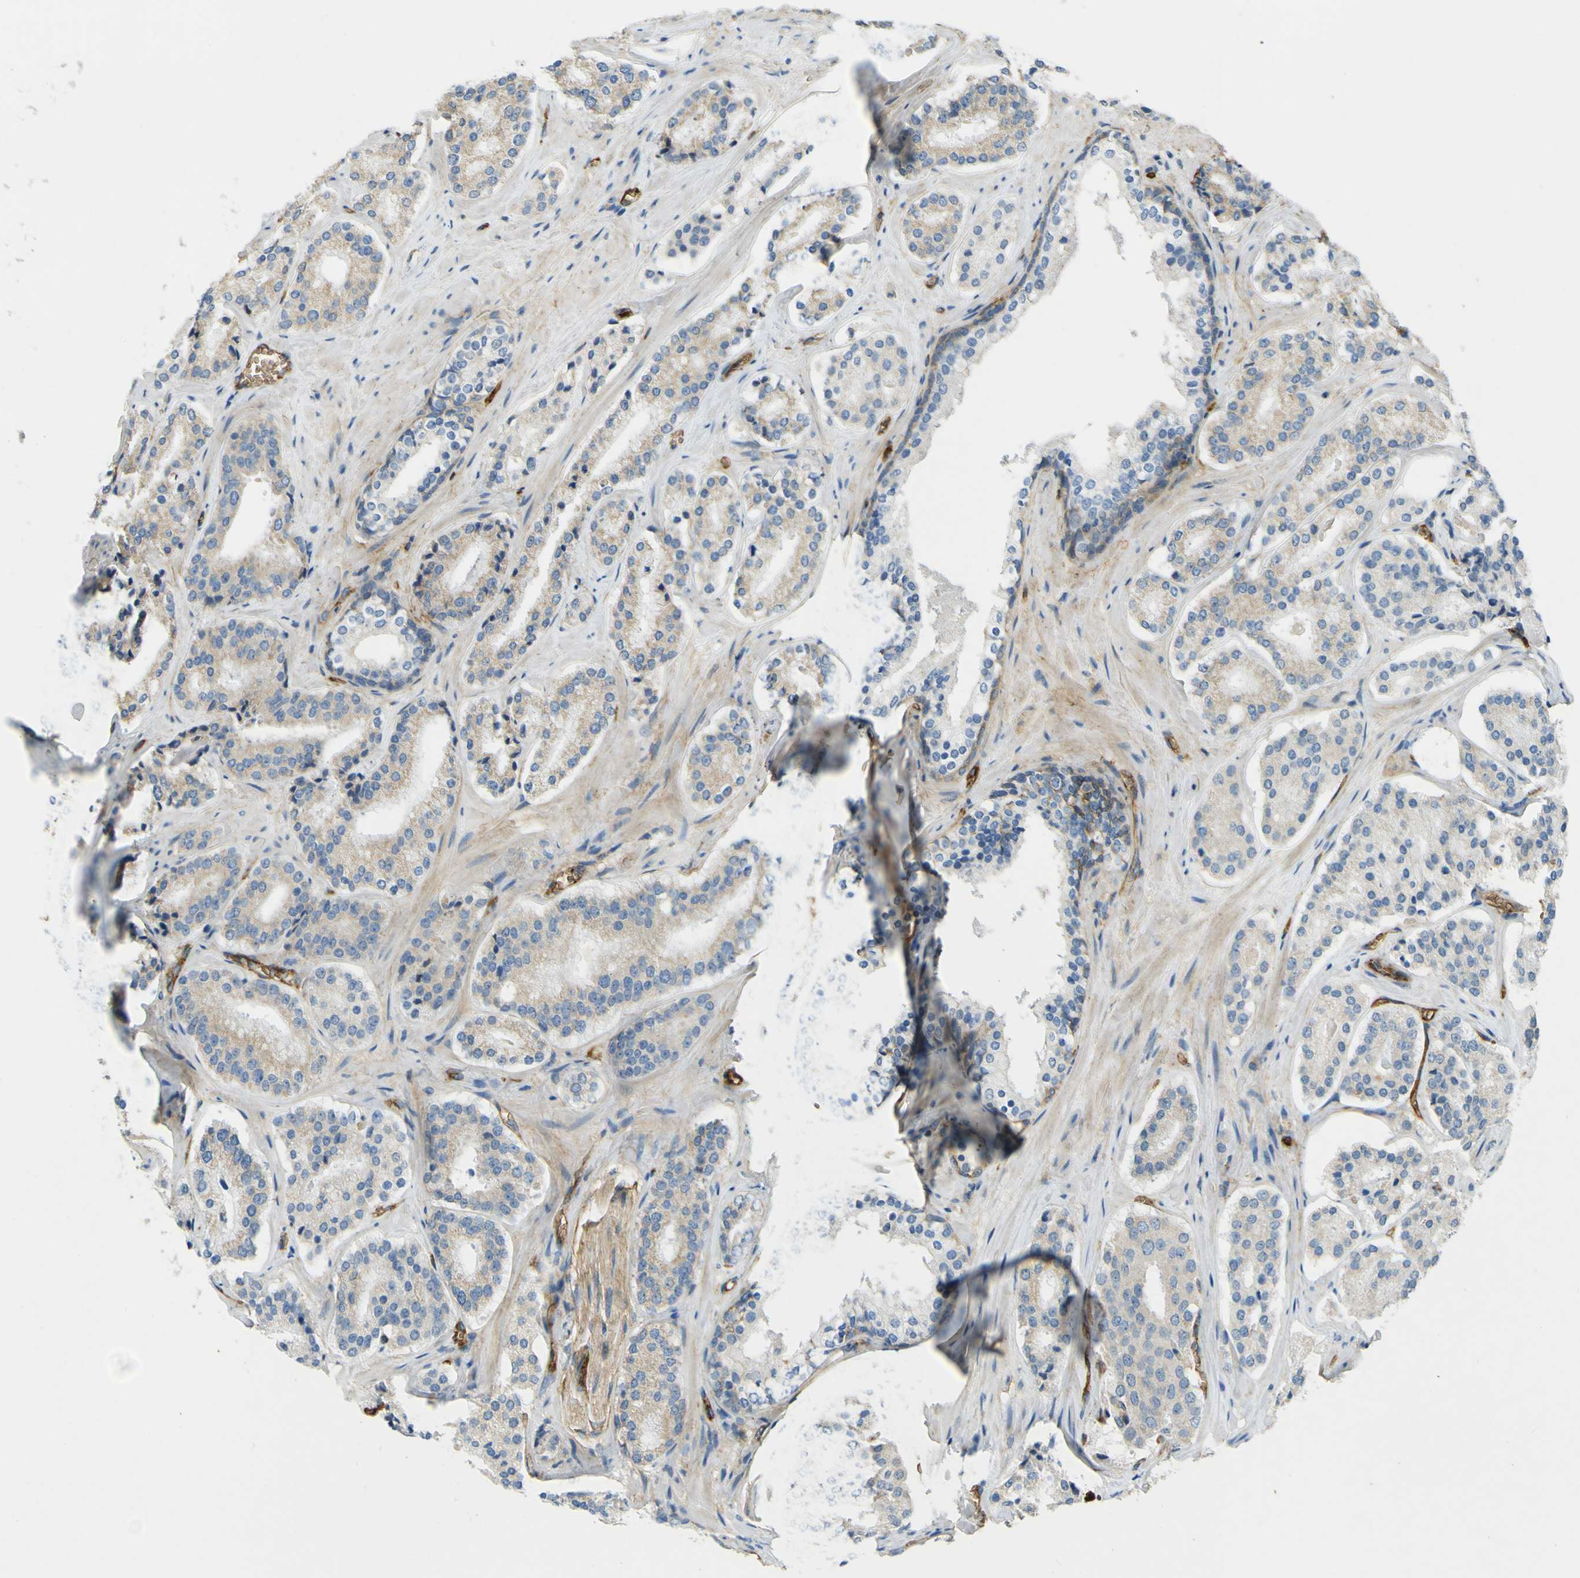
{"staining": {"intensity": "weak", "quantity": "25%-75%", "location": "cytoplasmic/membranous"}, "tissue": "prostate cancer", "cell_type": "Tumor cells", "image_type": "cancer", "snomed": [{"axis": "morphology", "description": "Adenocarcinoma, High grade"}, {"axis": "topography", "description": "Prostate"}], "caption": "Prostate cancer (adenocarcinoma (high-grade)) stained with a protein marker shows weak staining in tumor cells.", "gene": "PLXDC1", "patient": {"sex": "male", "age": 60}}